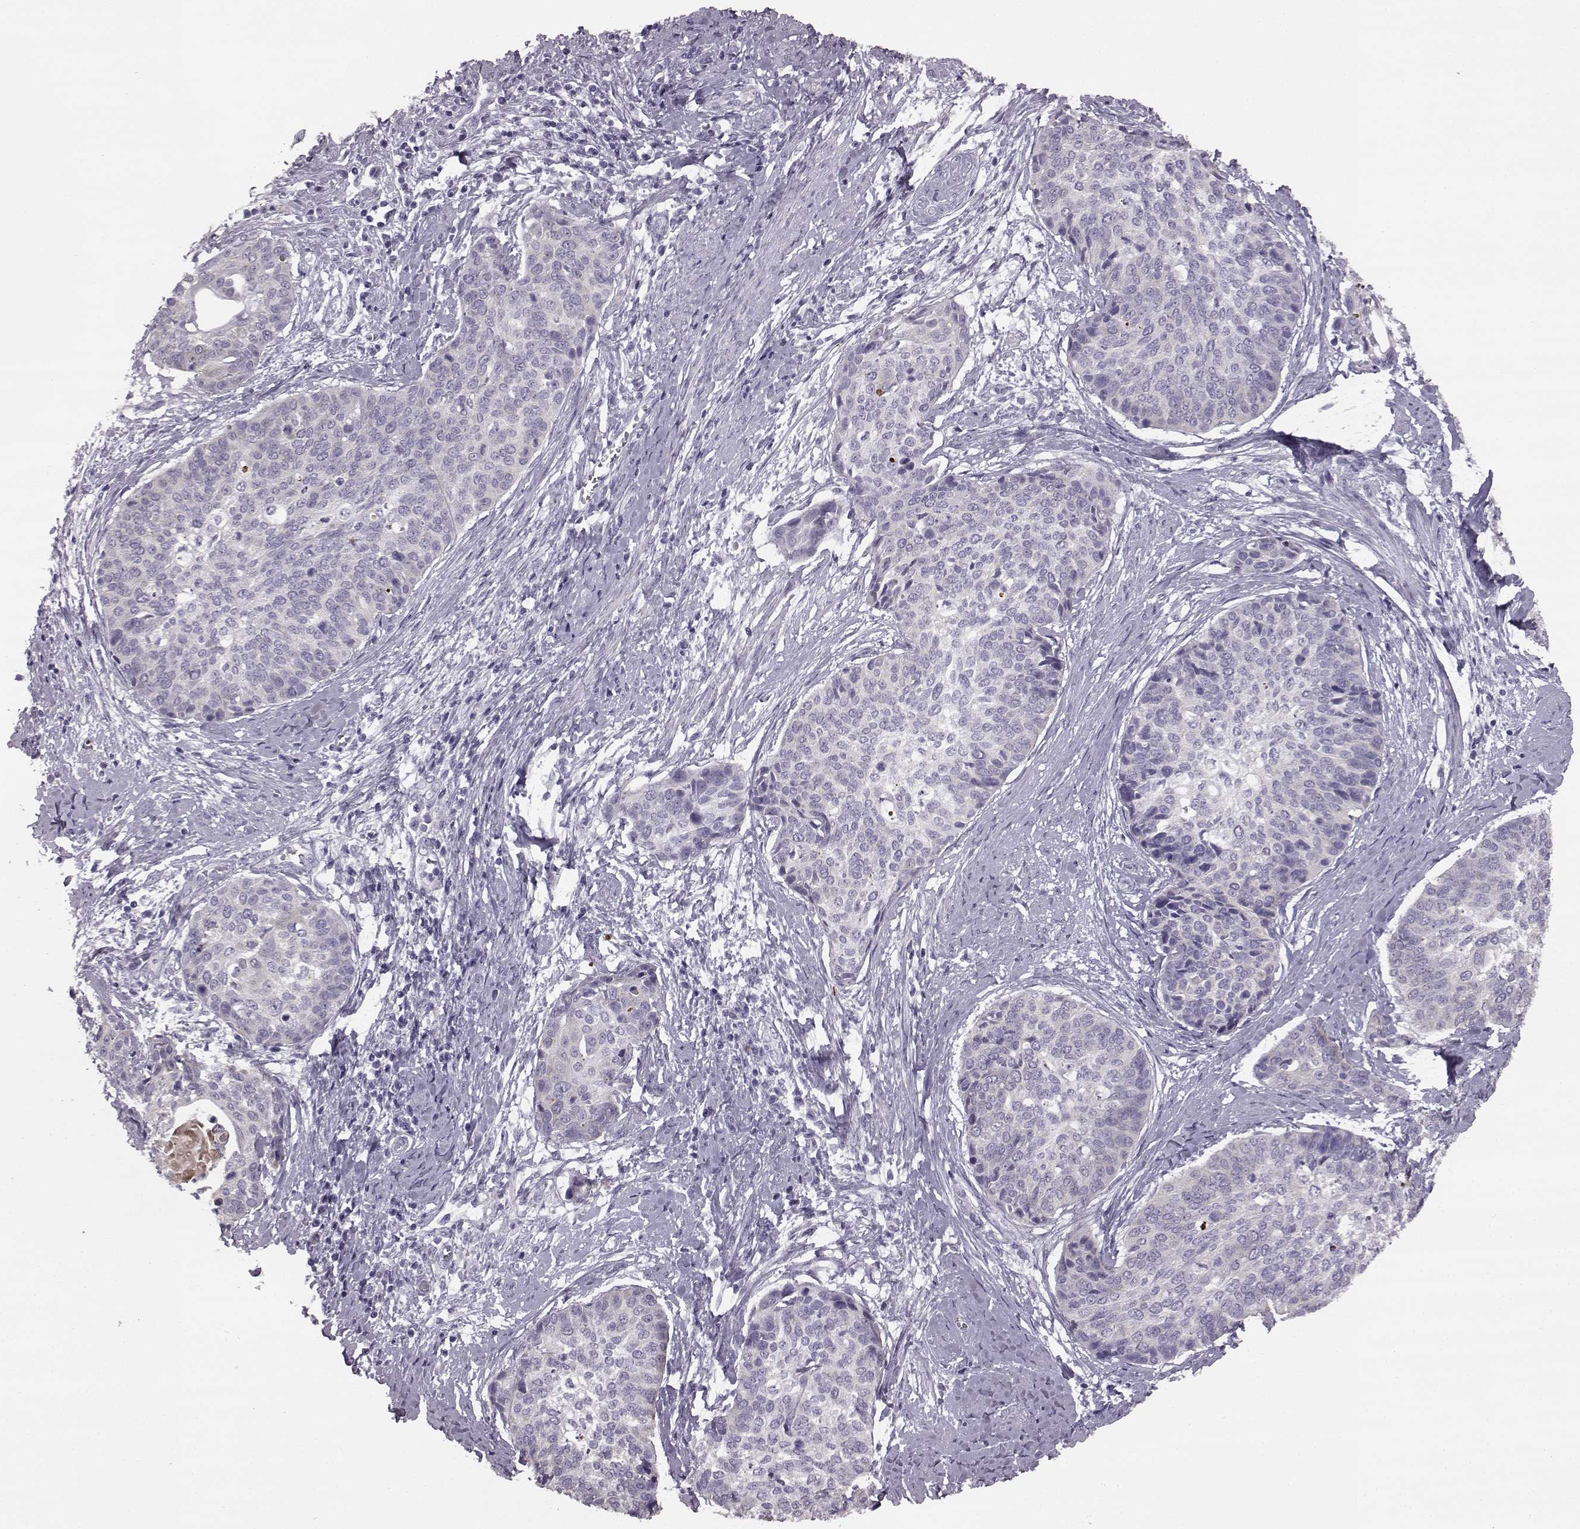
{"staining": {"intensity": "negative", "quantity": "none", "location": "none"}, "tissue": "cervical cancer", "cell_type": "Tumor cells", "image_type": "cancer", "snomed": [{"axis": "morphology", "description": "Squamous cell carcinoma, NOS"}, {"axis": "topography", "description": "Cervix"}], "caption": "Cervical cancer stained for a protein using IHC demonstrates no expression tumor cells.", "gene": "ODAD4", "patient": {"sex": "female", "age": 69}}